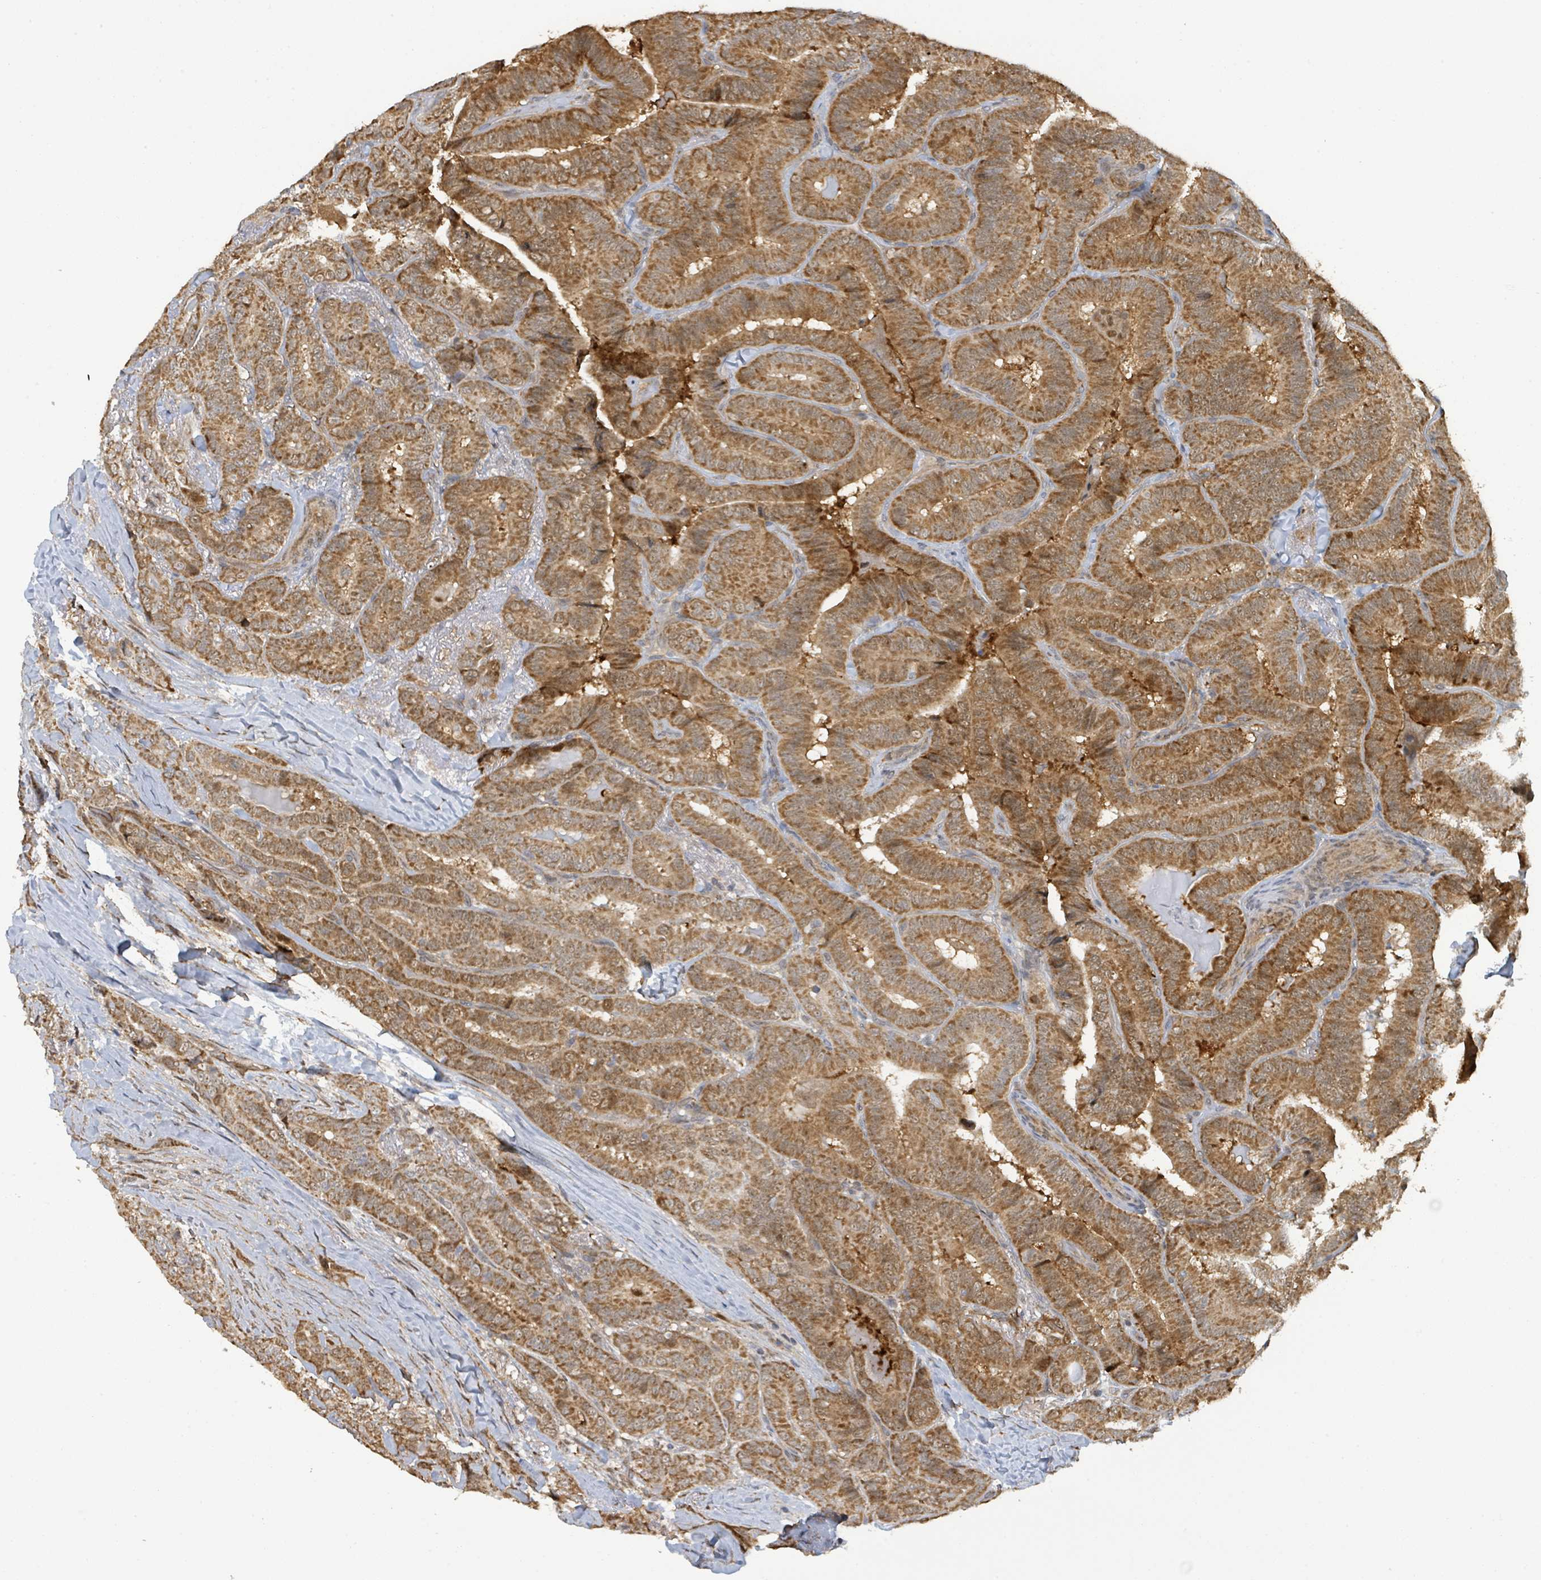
{"staining": {"intensity": "moderate", "quantity": ">75%", "location": "cytoplasmic/membranous"}, "tissue": "thyroid cancer", "cell_type": "Tumor cells", "image_type": "cancer", "snomed": [{"axis": "morphology", "description": "Papillary adenocarcinoma, NOS"}, {"axis": "topography", "description": "Thyroid gland"}], "caption": "Immunohistochemical staining of papillary adenocarcinoma (thyroid) exhibits medium levels of moderate cytoplasmic/membranous protein staining in approximately >75% of tumor cells.", "gene": "PSMB7", "patient": {"sex": "male", "age": 61}}